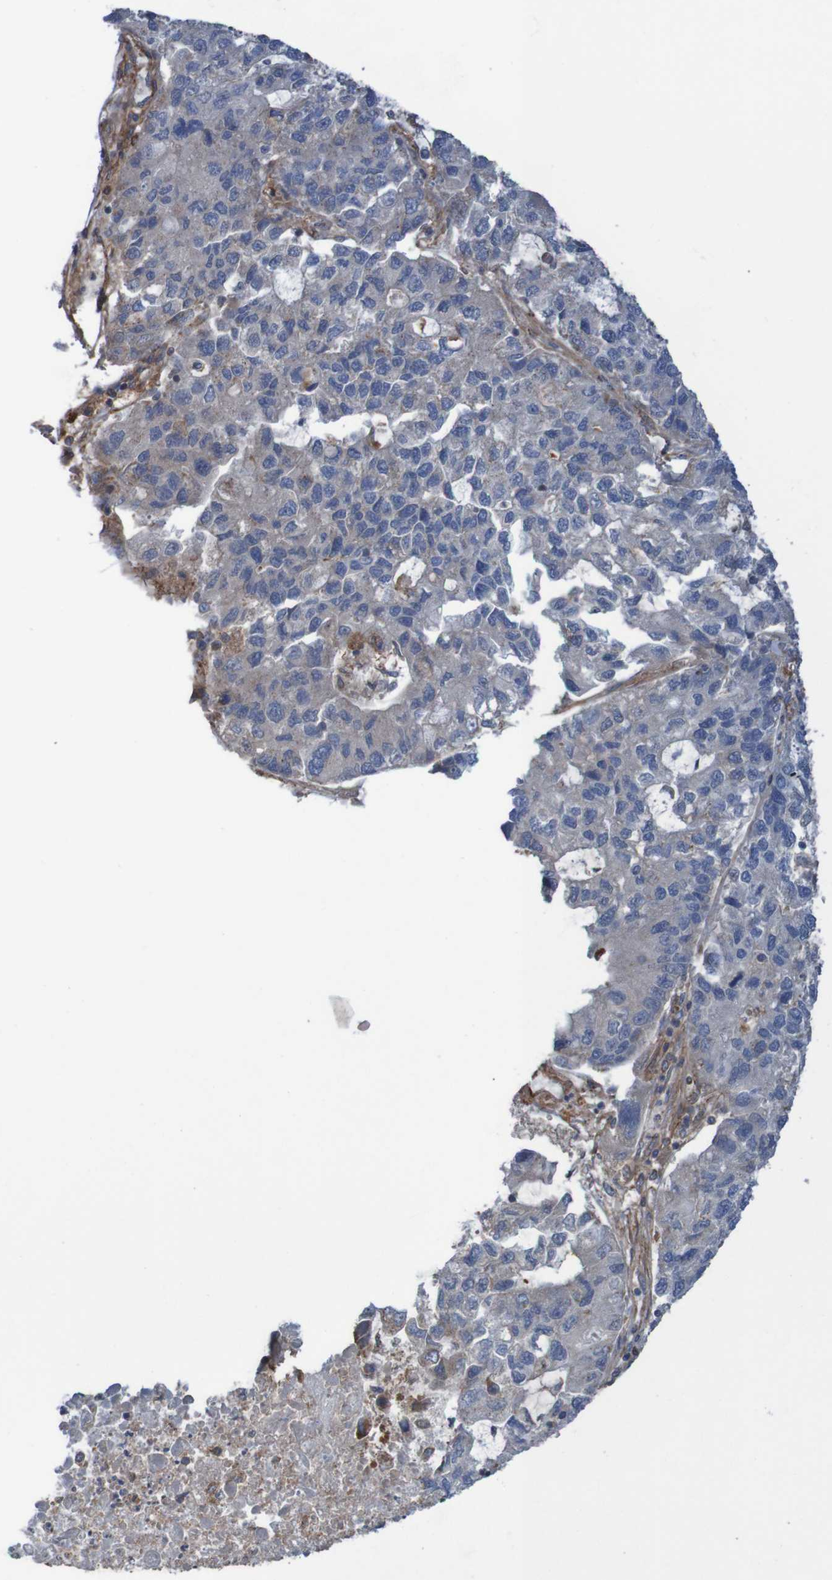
{"staining": {"intensity": "weak", "quantity": ">75%", "location": "cytoplasmic/membranous"}, "tissue": "lung cancer", "cell_type": "Tumor cells", "image_type": "cancer", "snomed": [{"axis": "morphology", "description": "Adenocarcinoma, NOS"}, {"axis": "topography", "description": "Lung"}], "caption": "Approximately >75% of tumor cells in adenocarcinoma (lung) display weak cytoplasmic/membranous protein staining as visualized by brown immunohistochemical staining.", "gene": "PDGFB", "patient": {"sex": "female", "age": 51}}